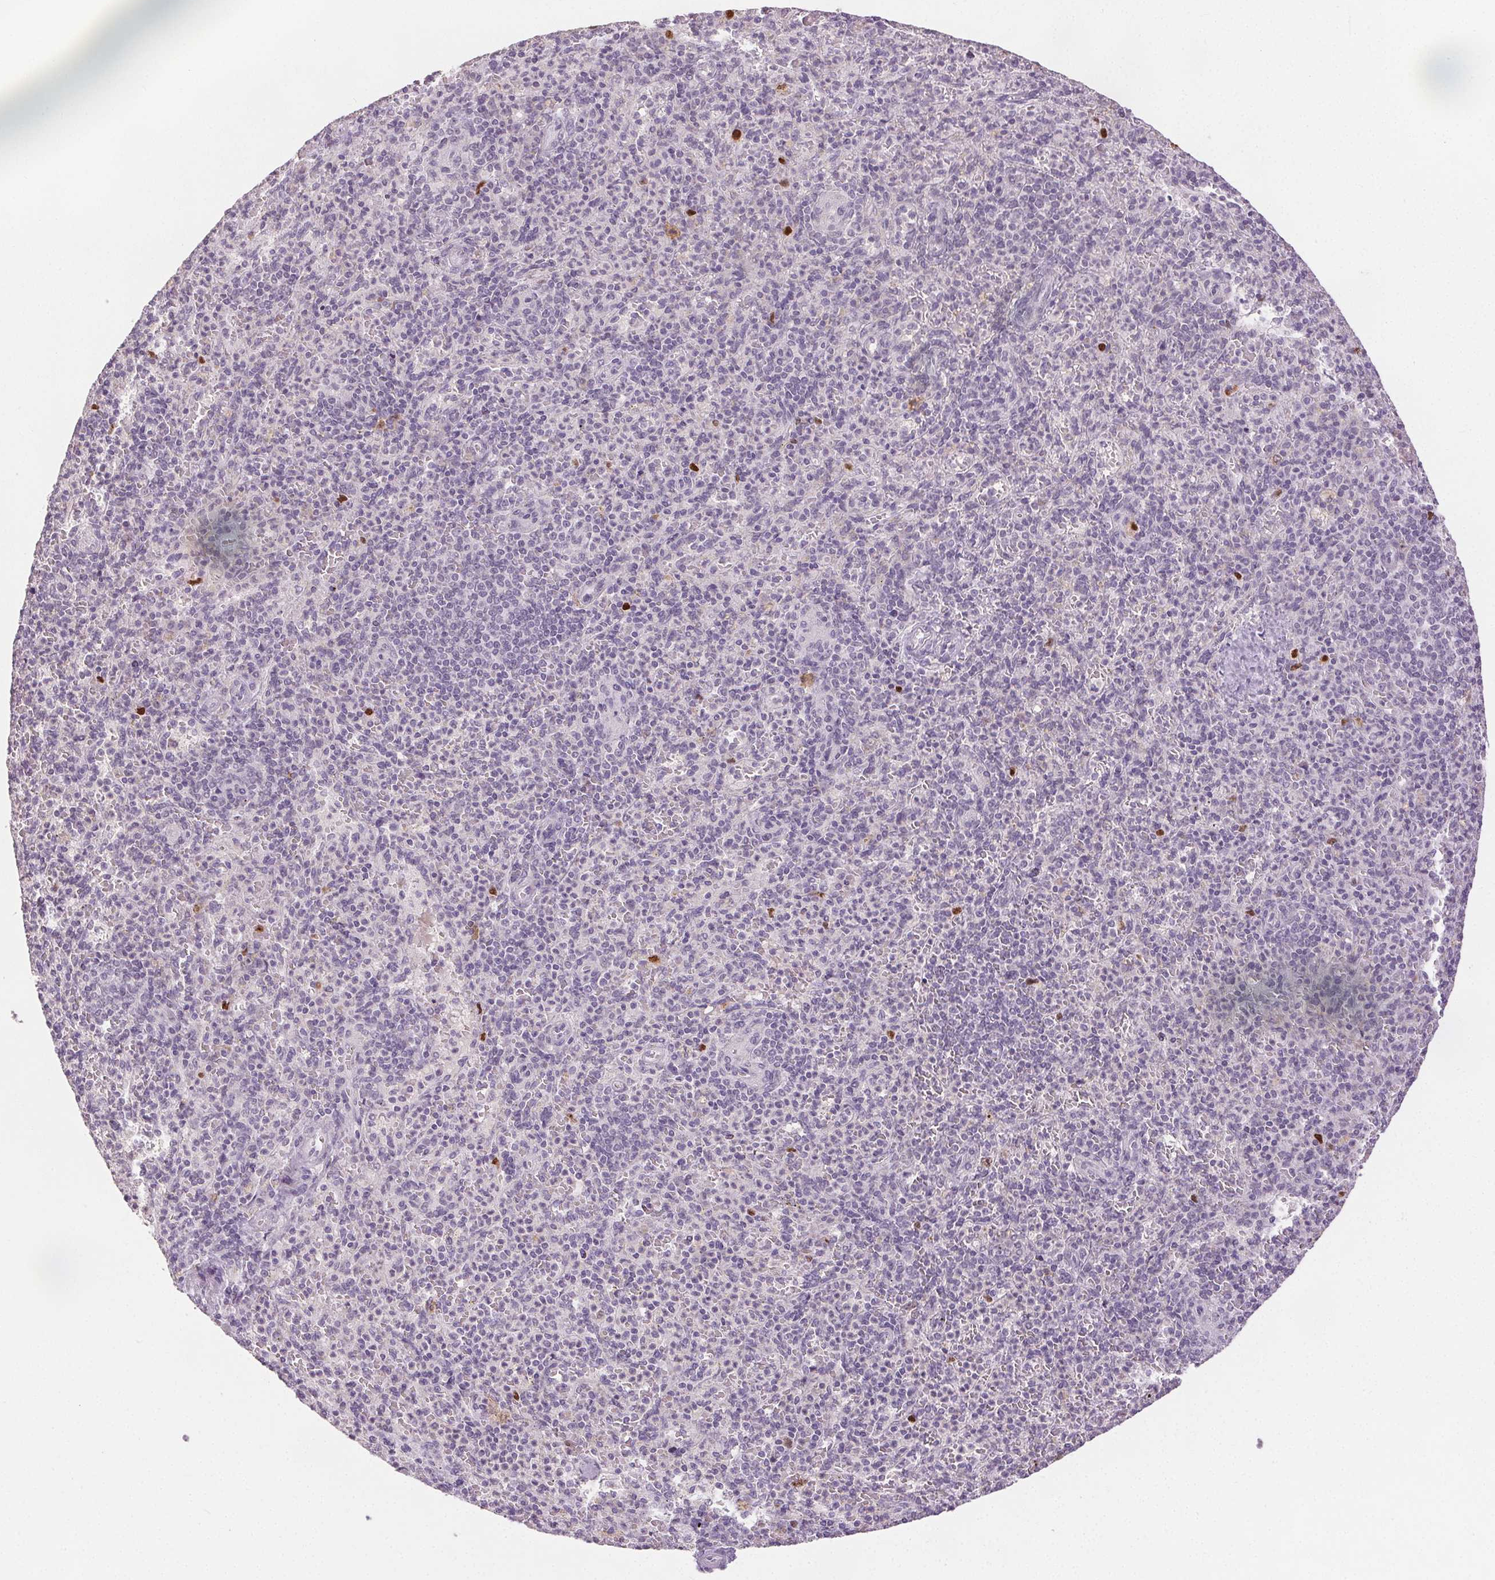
{"staining": {"intensity": "moderate", "quantity": "<25%", "location": "nuclear"}, "tissue": "spleen", "cell_type": "Cells in red pulp", "image_type": "normal", "snomed": [{"axis": "morphology", "description": "Normal tissue, NOS"}, {"axis": "topography", "description": "Spleen"}], "caption": "The photomicrograph shows a brown stain indicating the presence of a protein in the nuclear of cells in red pulp in spleen. (IHC, brightfield microscopy, high magnification).", "gene": "ANLN", "patient": {"sex": "female", "age": 74}}